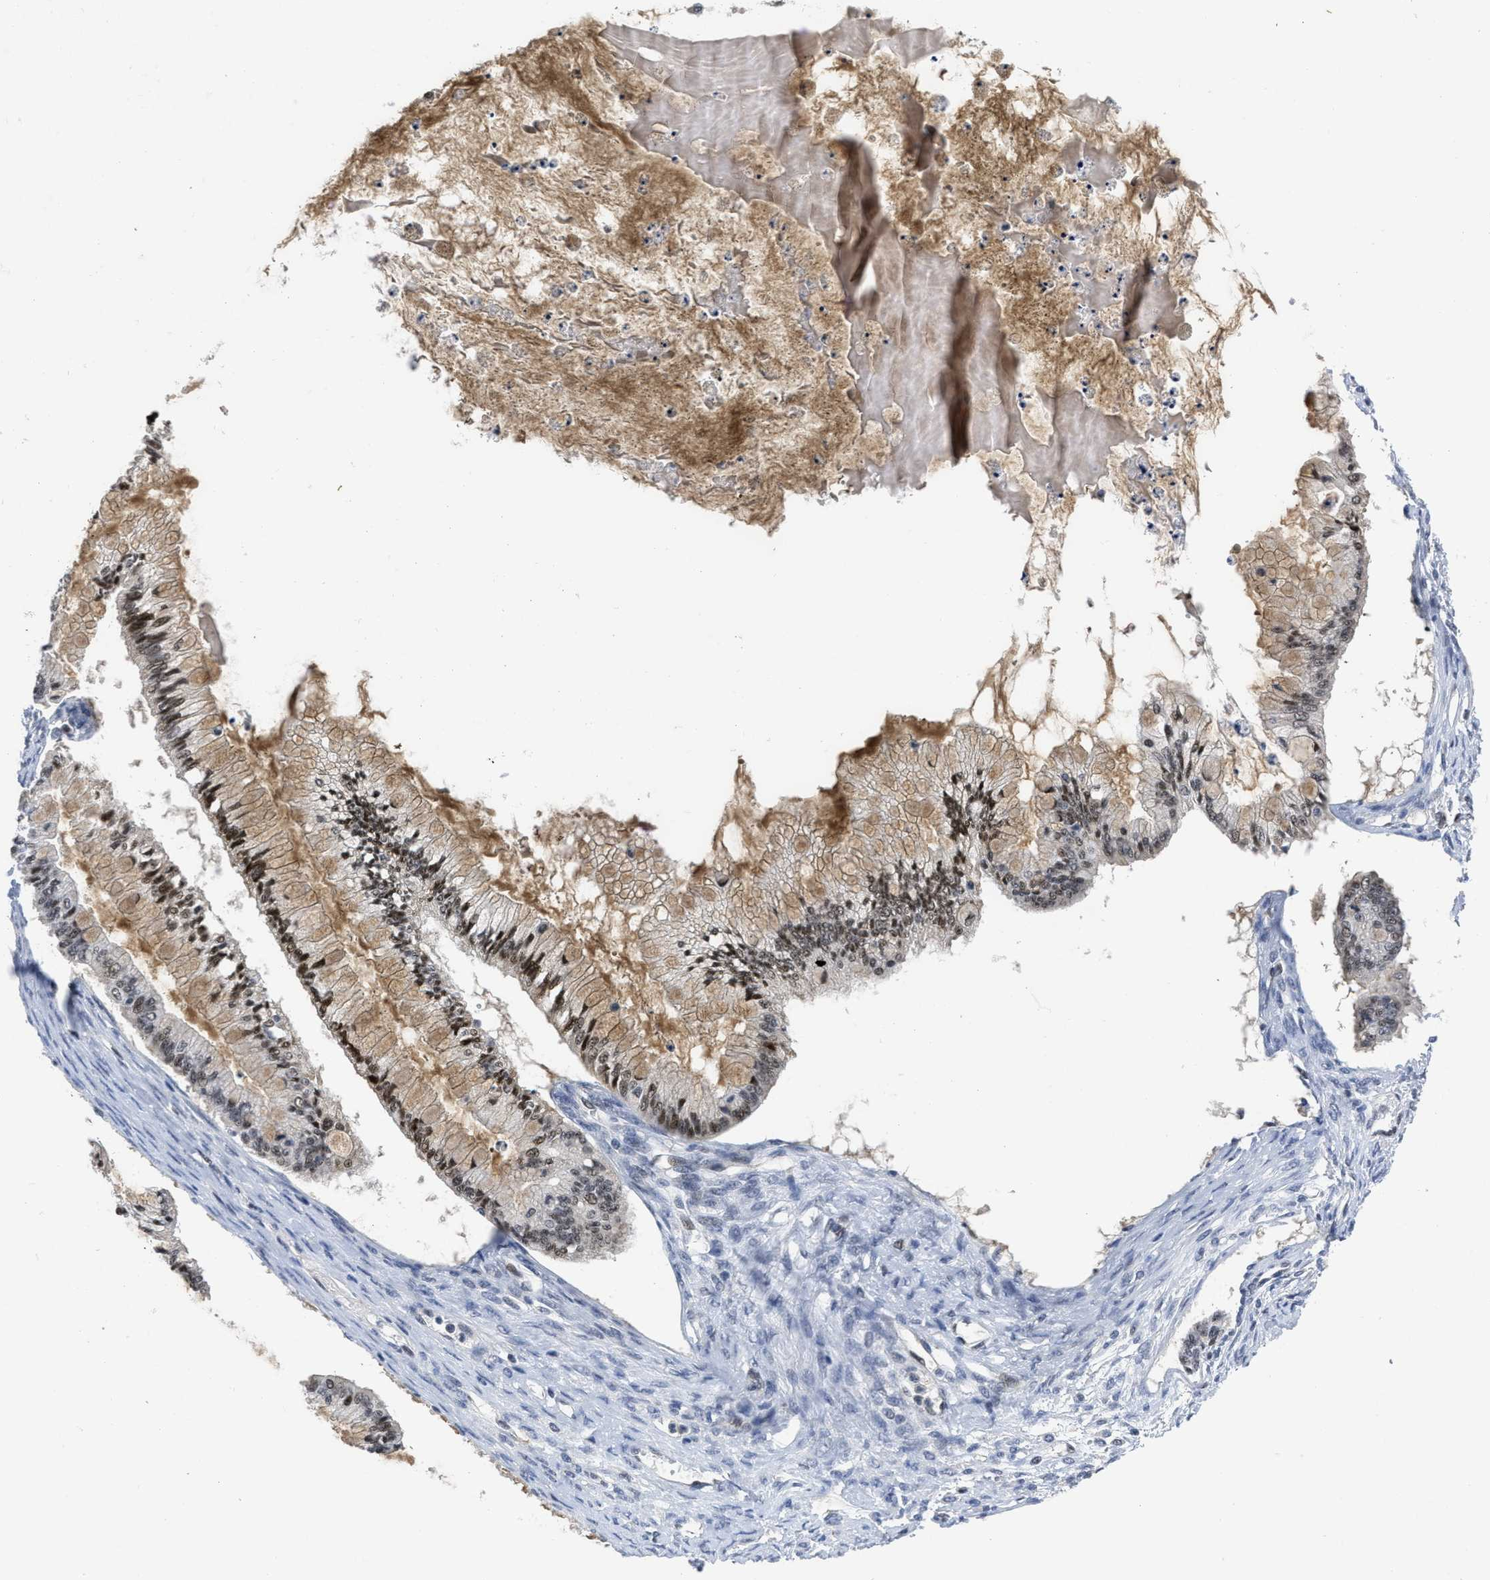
{"staining": {"intensity": "moderate", "quantity": ">75%", "location": "cytoplasmic/membranous,nuclear"}, "tissue": "ovarian cancer", "cell_type": "Tumor cells", "image_type": "cancer", "snomed": [{"axis": "morphology", "description": "Cystadenocarcinoma, mucinous, NOS"}, {"axis": "topography", "description": "Ovary"}], "caption": "This is a histology image of IHC staining of ovarian mucinous cystadenocarcinoma, which shows moderate expression in the cytoplasmic/membranous and nuclear of tumor cells.", "gene": "HIF1A", "patient": {"sex": "female", "age": 57}}